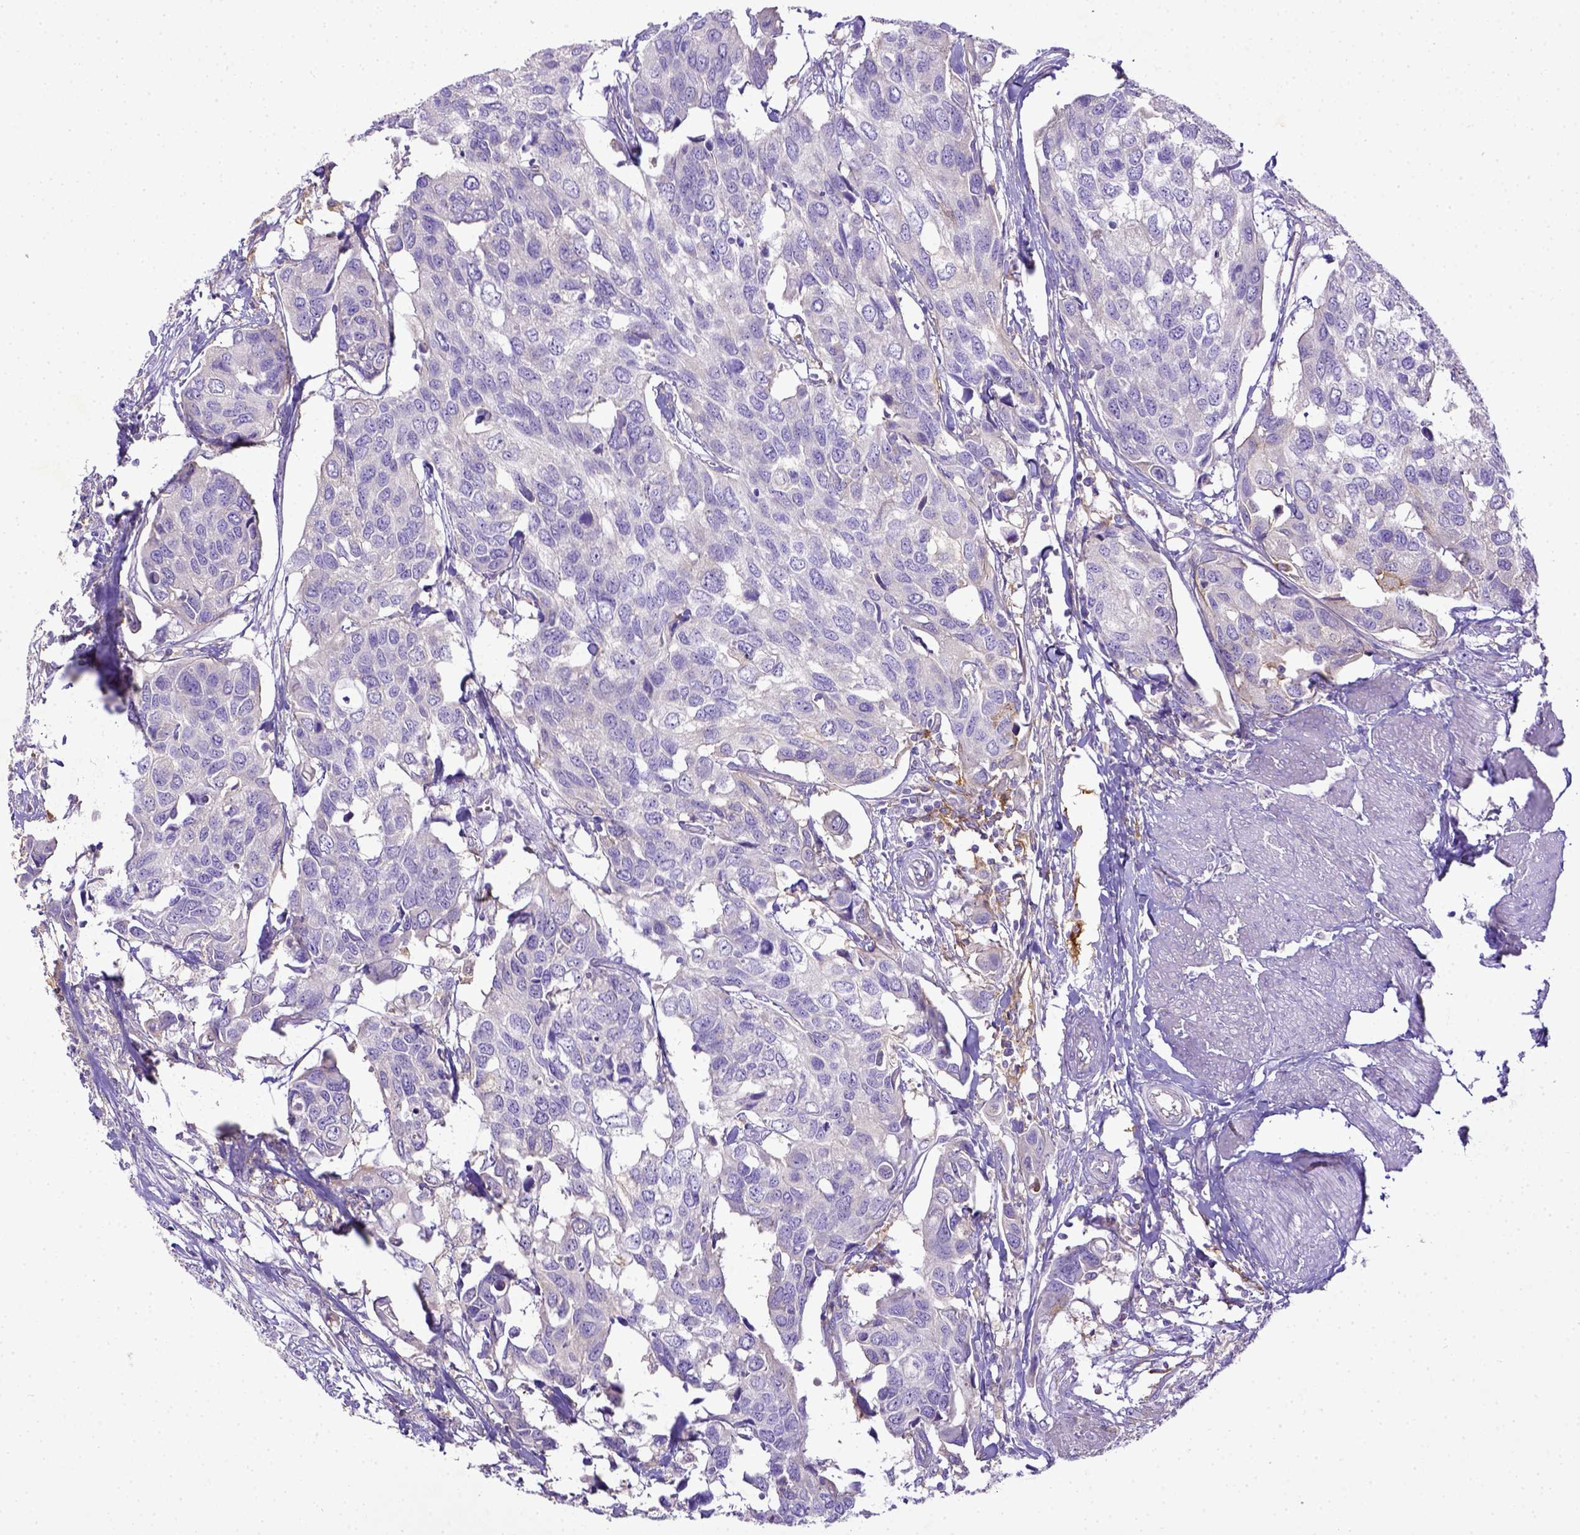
{"staining": {"intensity": "negative", "quantity": "none", "location": "none"}, "tissue": "urothelial cancer", "cell_type": "Tumor cells", "image_type": "cancer", "snomed": [{"axis": "morphology", "description": "Urothelial carcinoma, High grade"}, {"axis": "topography", "description": "Urinary bladder"}], "caption": "Micrograph shows no significant protein positivity in tumor cells of urothelial cancer.", "gene": "CD40", "patient": {"sex": "male", "age": 60}}